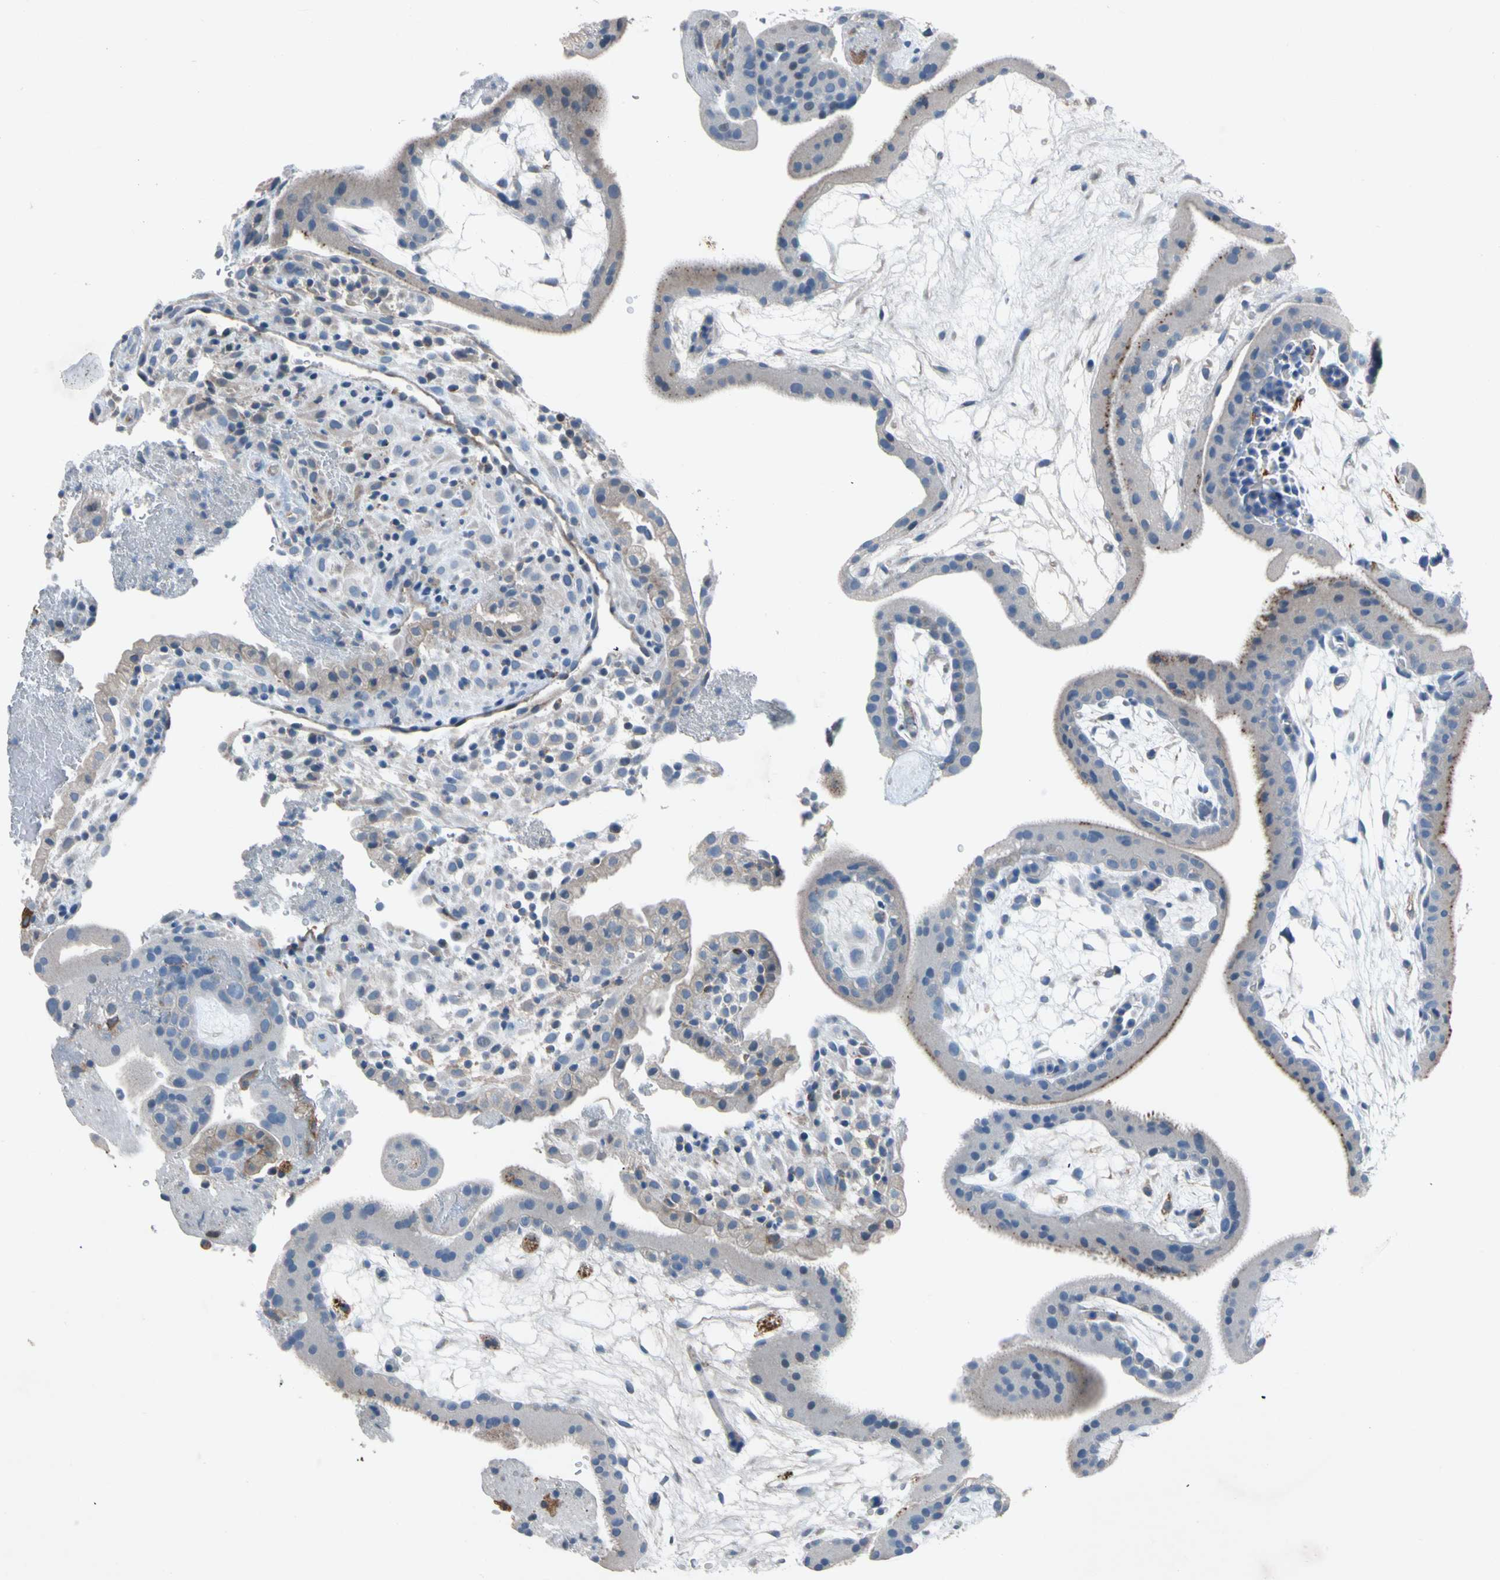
{"staining": {"intensity": "weak", "quantity": "<25%", "location": "cytoplasmic/membranous"}, "tissue": "placenta", "cell_type": "Decidual cells", "image_type": "normal", "snomed": [{"axis": "morphology", "description": "Normal tissue, NOS"}, {"axis": "topography", "description": "Placenta"}], "caption": "Placenta stained for a protein using IHC displays no positivity decidual cells.", "gene": "NDFIP2", "patient": {"sex": "female", "age": 19}}